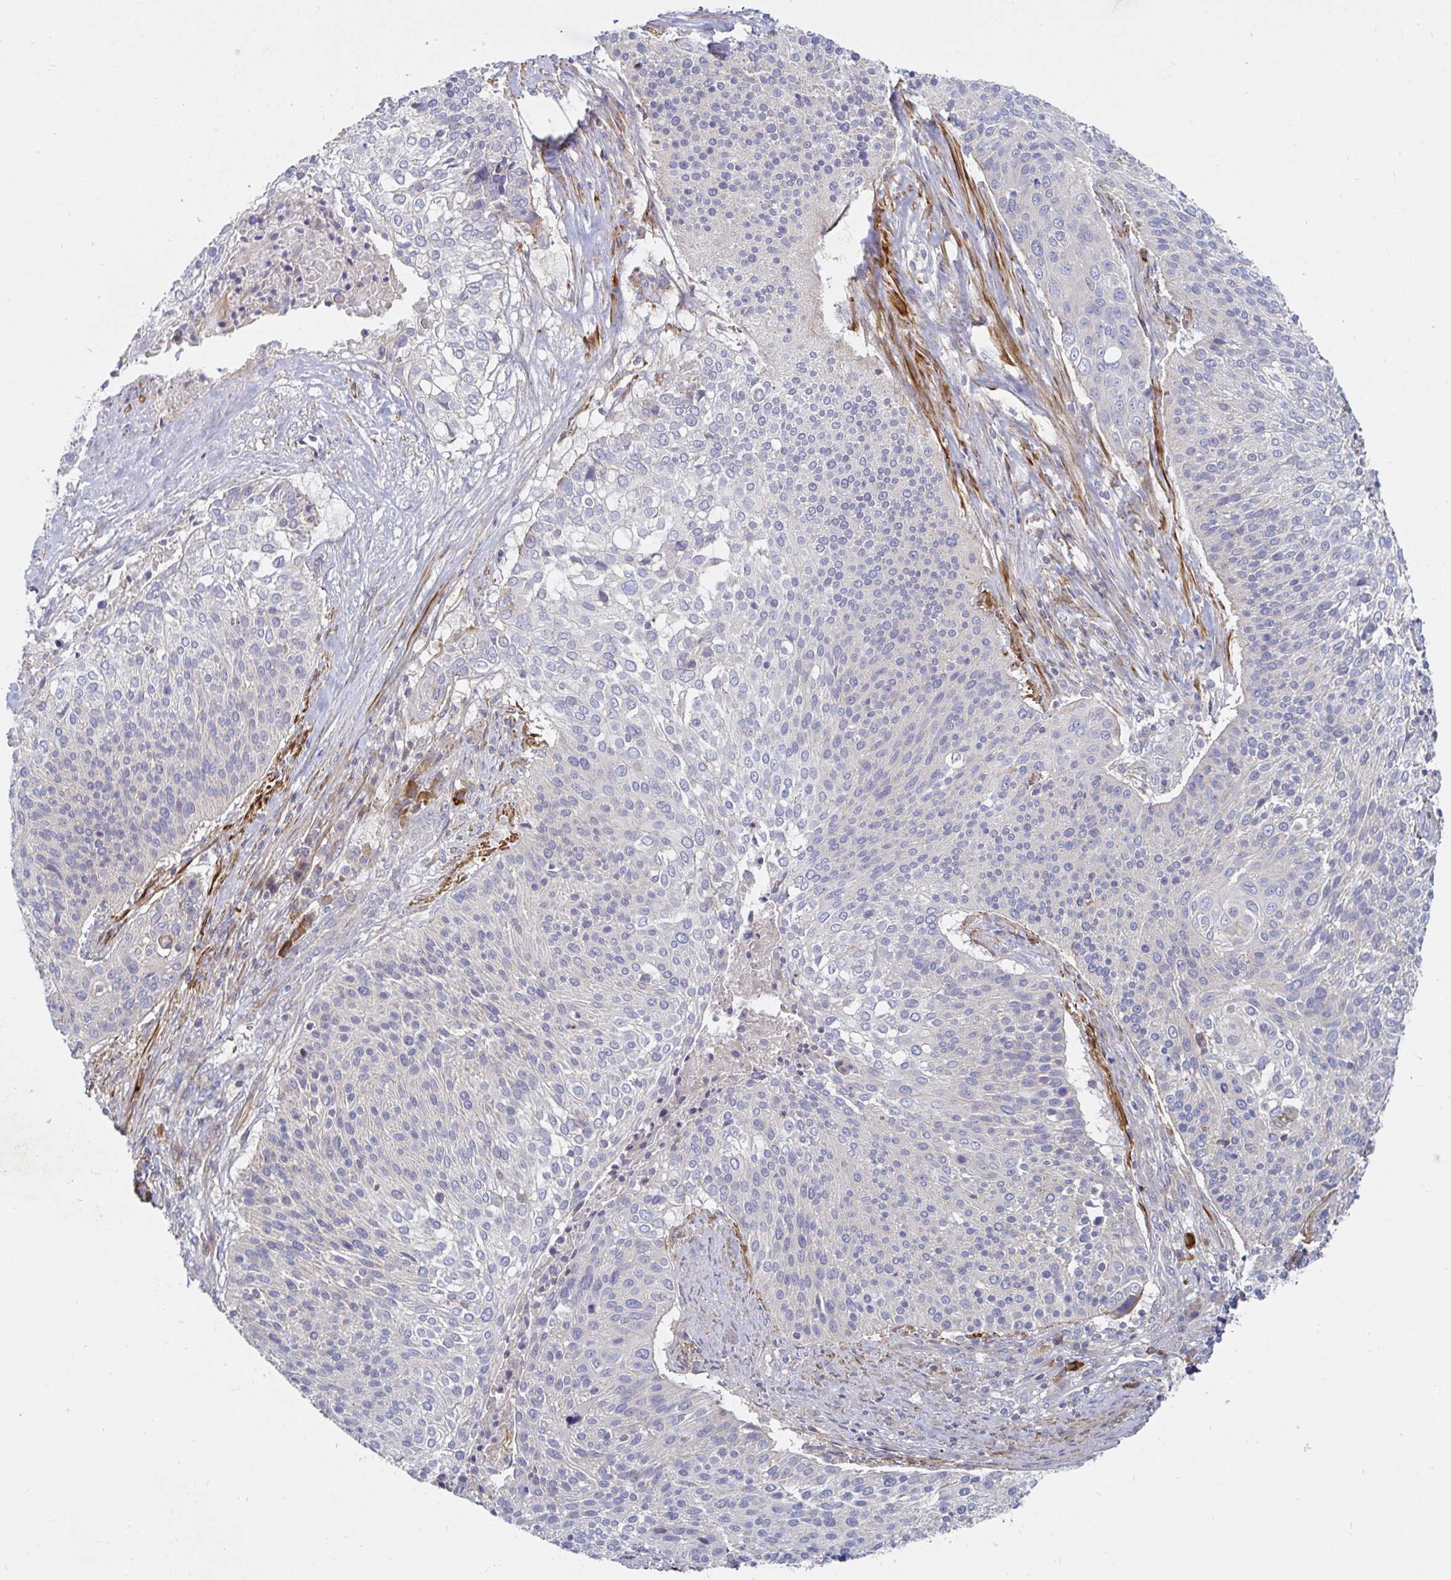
{"staining": {"intensity": "negative", "quantity": "none", "location": "none"}, "tissue": "cervical cancer", "cell_type": "Tumor cells", "image_type": "cancer", "snomed": [{"axis": "morphology", "description": "Squamous cell carcinoma, NOS"}, {"axis": "topography", "description": "Cervix"}], "caption": "IHC micrograph of human cervical squamous cell carcinoma stained for a protein (brown), which reveals no expression in tumor cells.", "gene": "SSH2", "patient": {"sex": "female", "age": 31}}